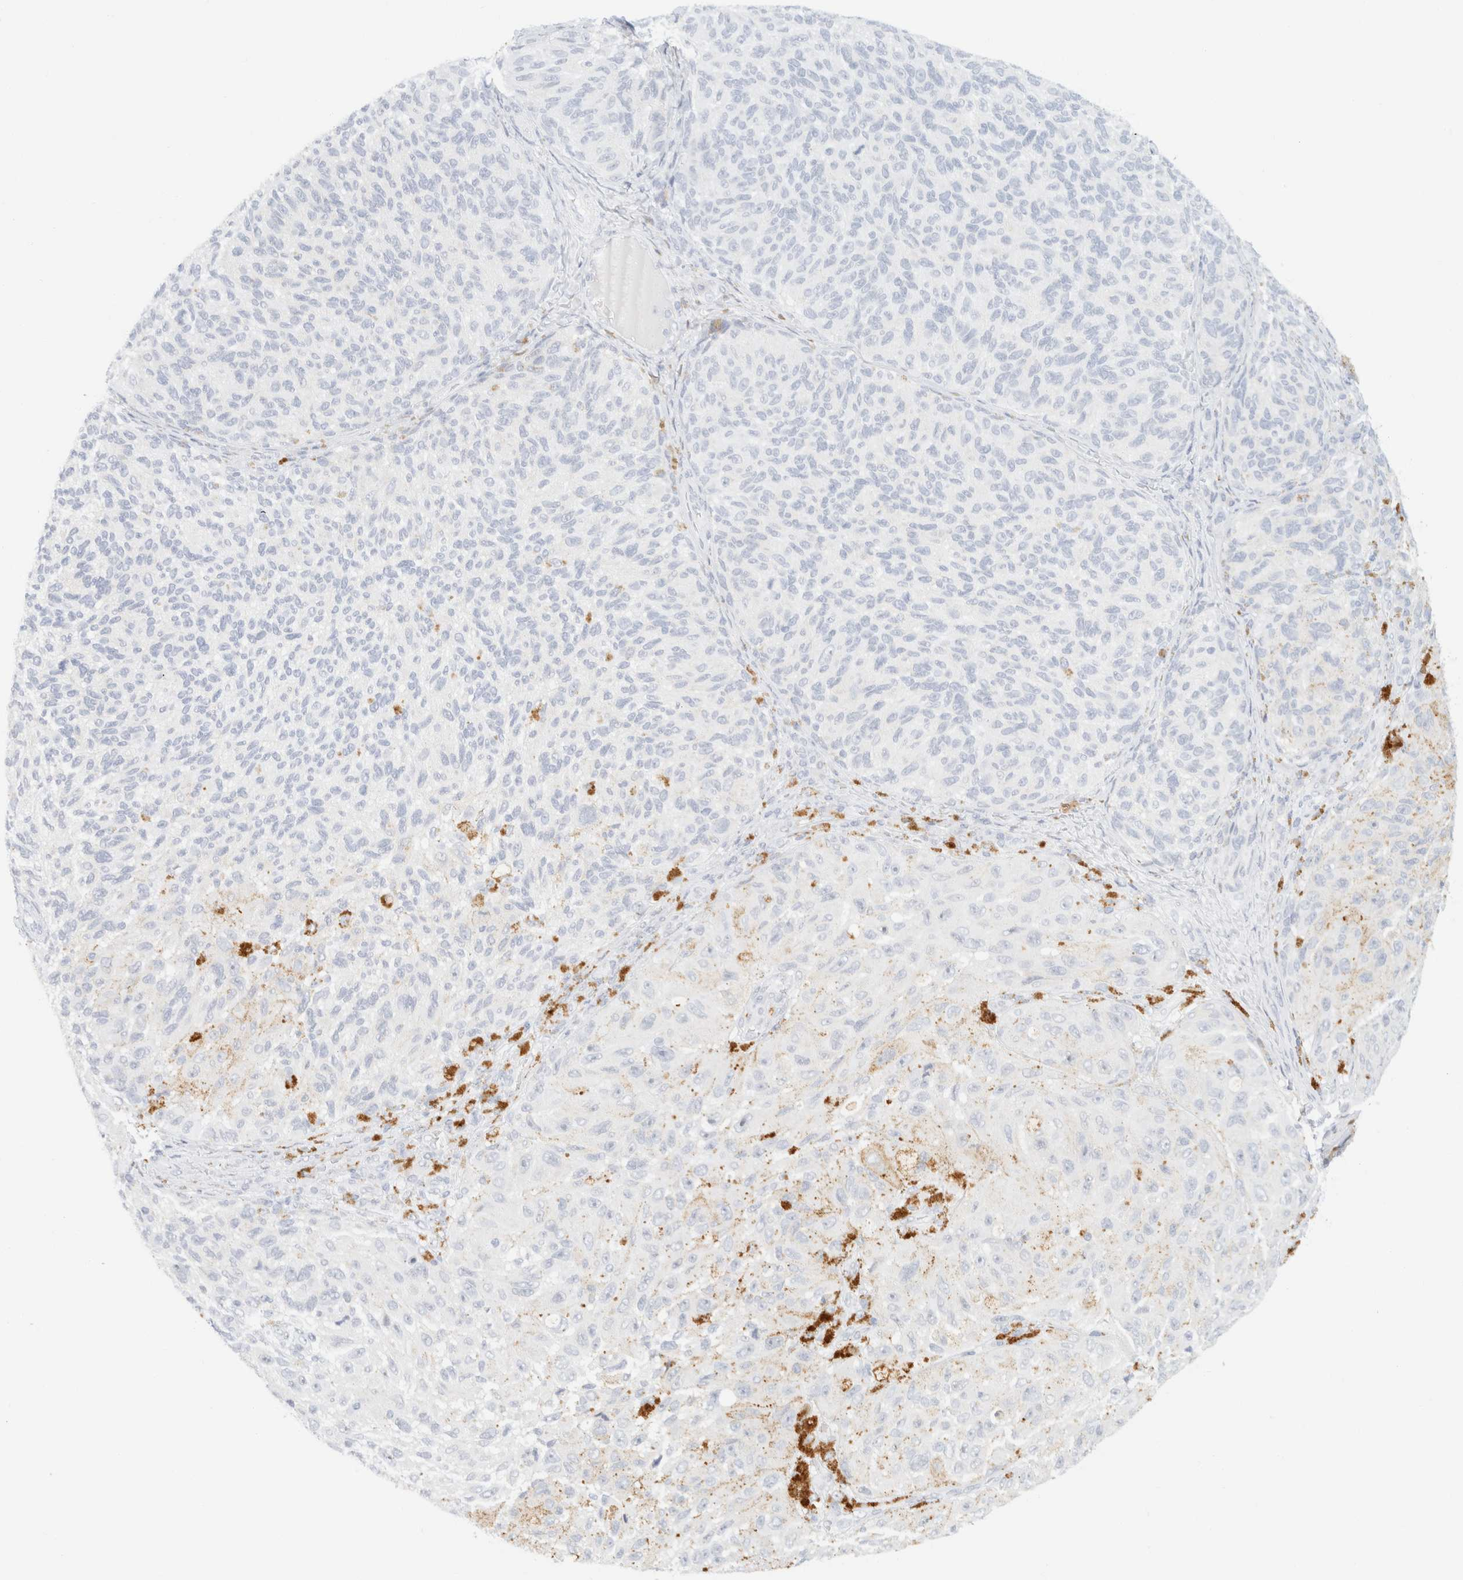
{"staining": {"intensity": "negative", "quantity": "none", "location": "none"}, "tissue": "melanoma", "cell_type": "Tumor cells", "image_type": "cancer", "snomed": [{"axis": "morphology", "description": "Malignant melanoma, NOS"}, {"axis": "topography", "description": "Skin"}], "caption": "Immunohistochemistry micrograph of human melanoma stained for a protein (brown), which displays no staining in tumor cells.", "gene": "KRT20", "patient": {"sex": "female", "age": 73}}